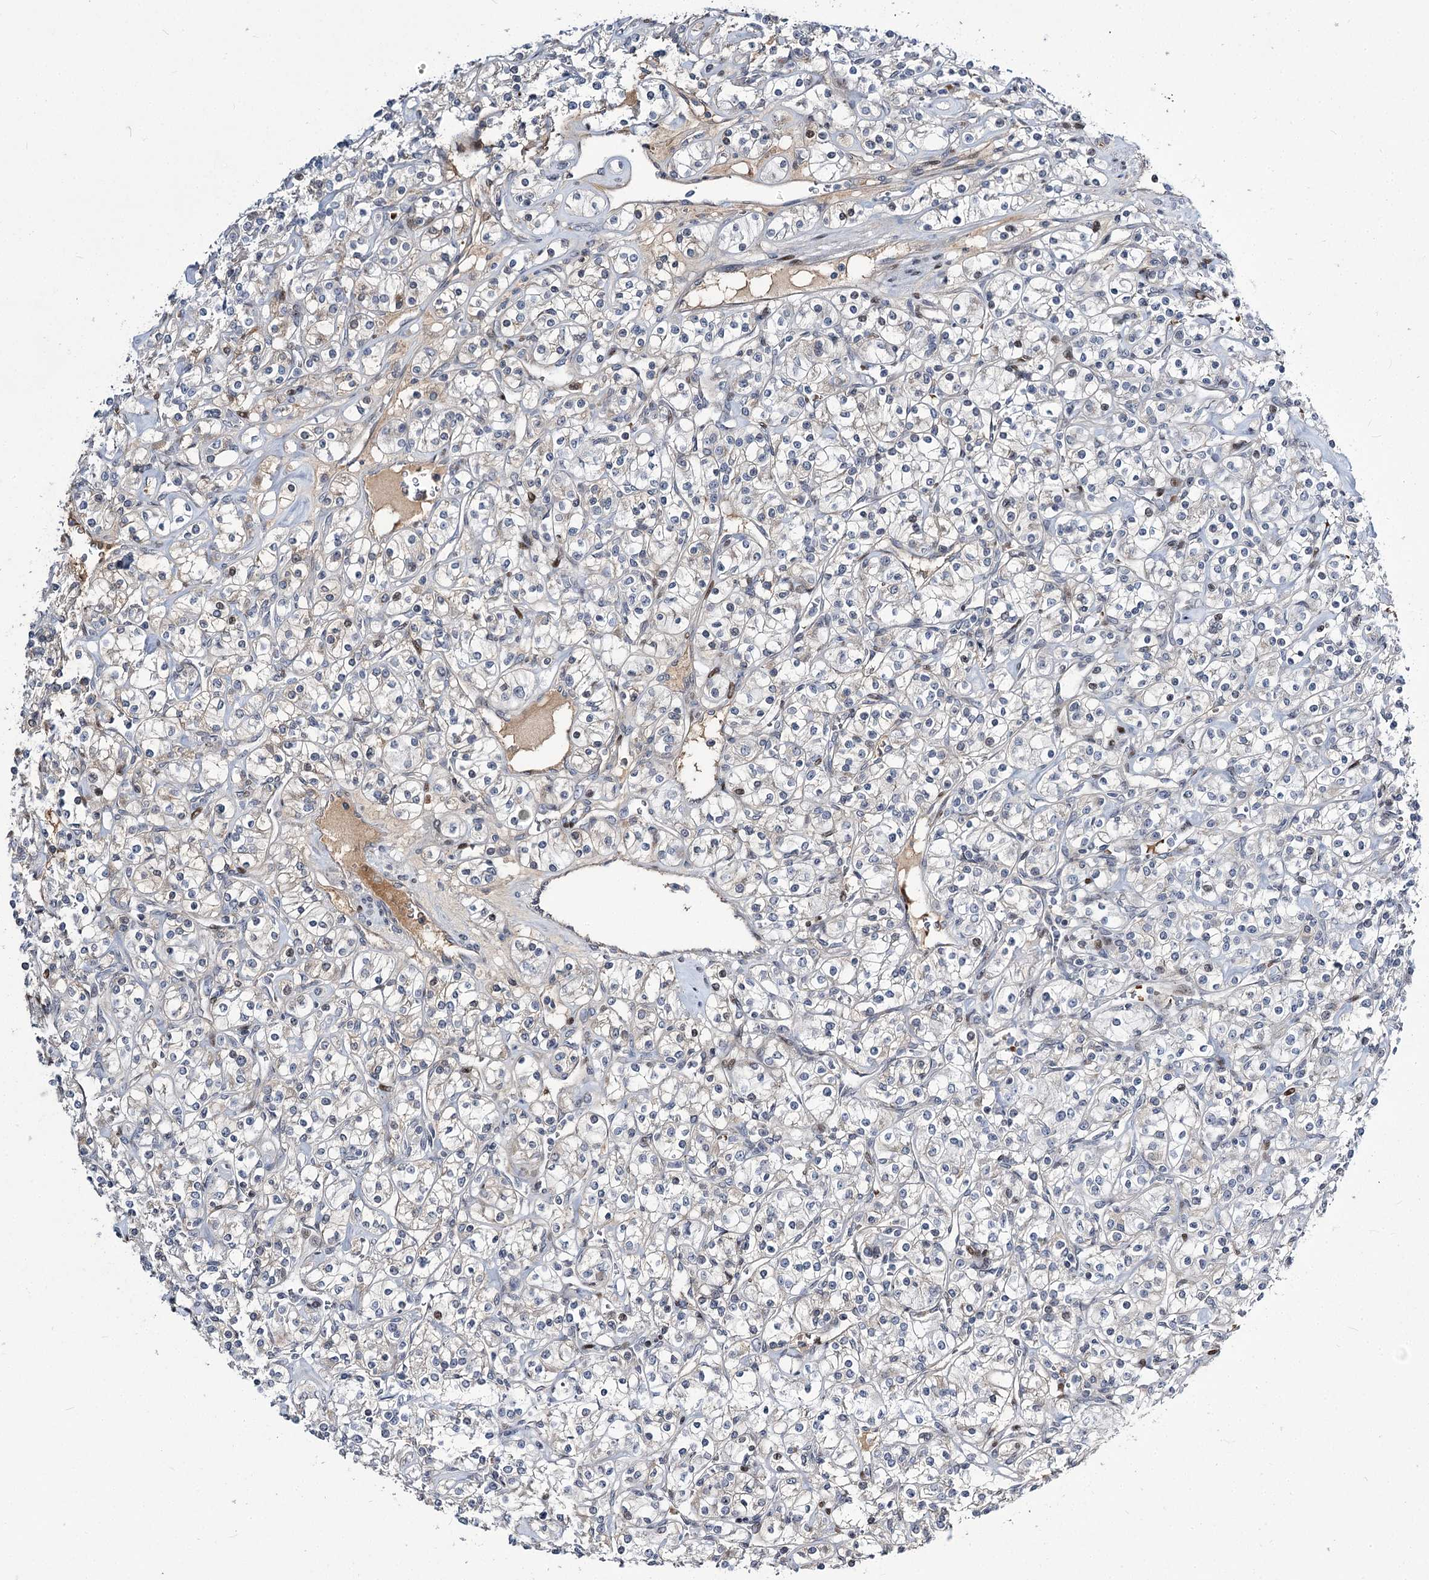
{"staining": {"intensity": "negative", "quantity": "none", "location": "none"}, "tissue": "renal cancer", "cell_type": "Tumor cells", "image_type": "cancer", "snomed": [{"axis": "morphology", "description": "Adenocarcinoma, NOS"}, {"axis": "topography", "description": "Kidney"}], "caption": "This image is of renal adenocarcinoma stained with immunohistochemistry to label a protein in brown with the nuclei are counter-stained blue. There is no expression in tumor cells.", "gene": "ITFG2", "patient": {"sex": "male", "age": 77}}